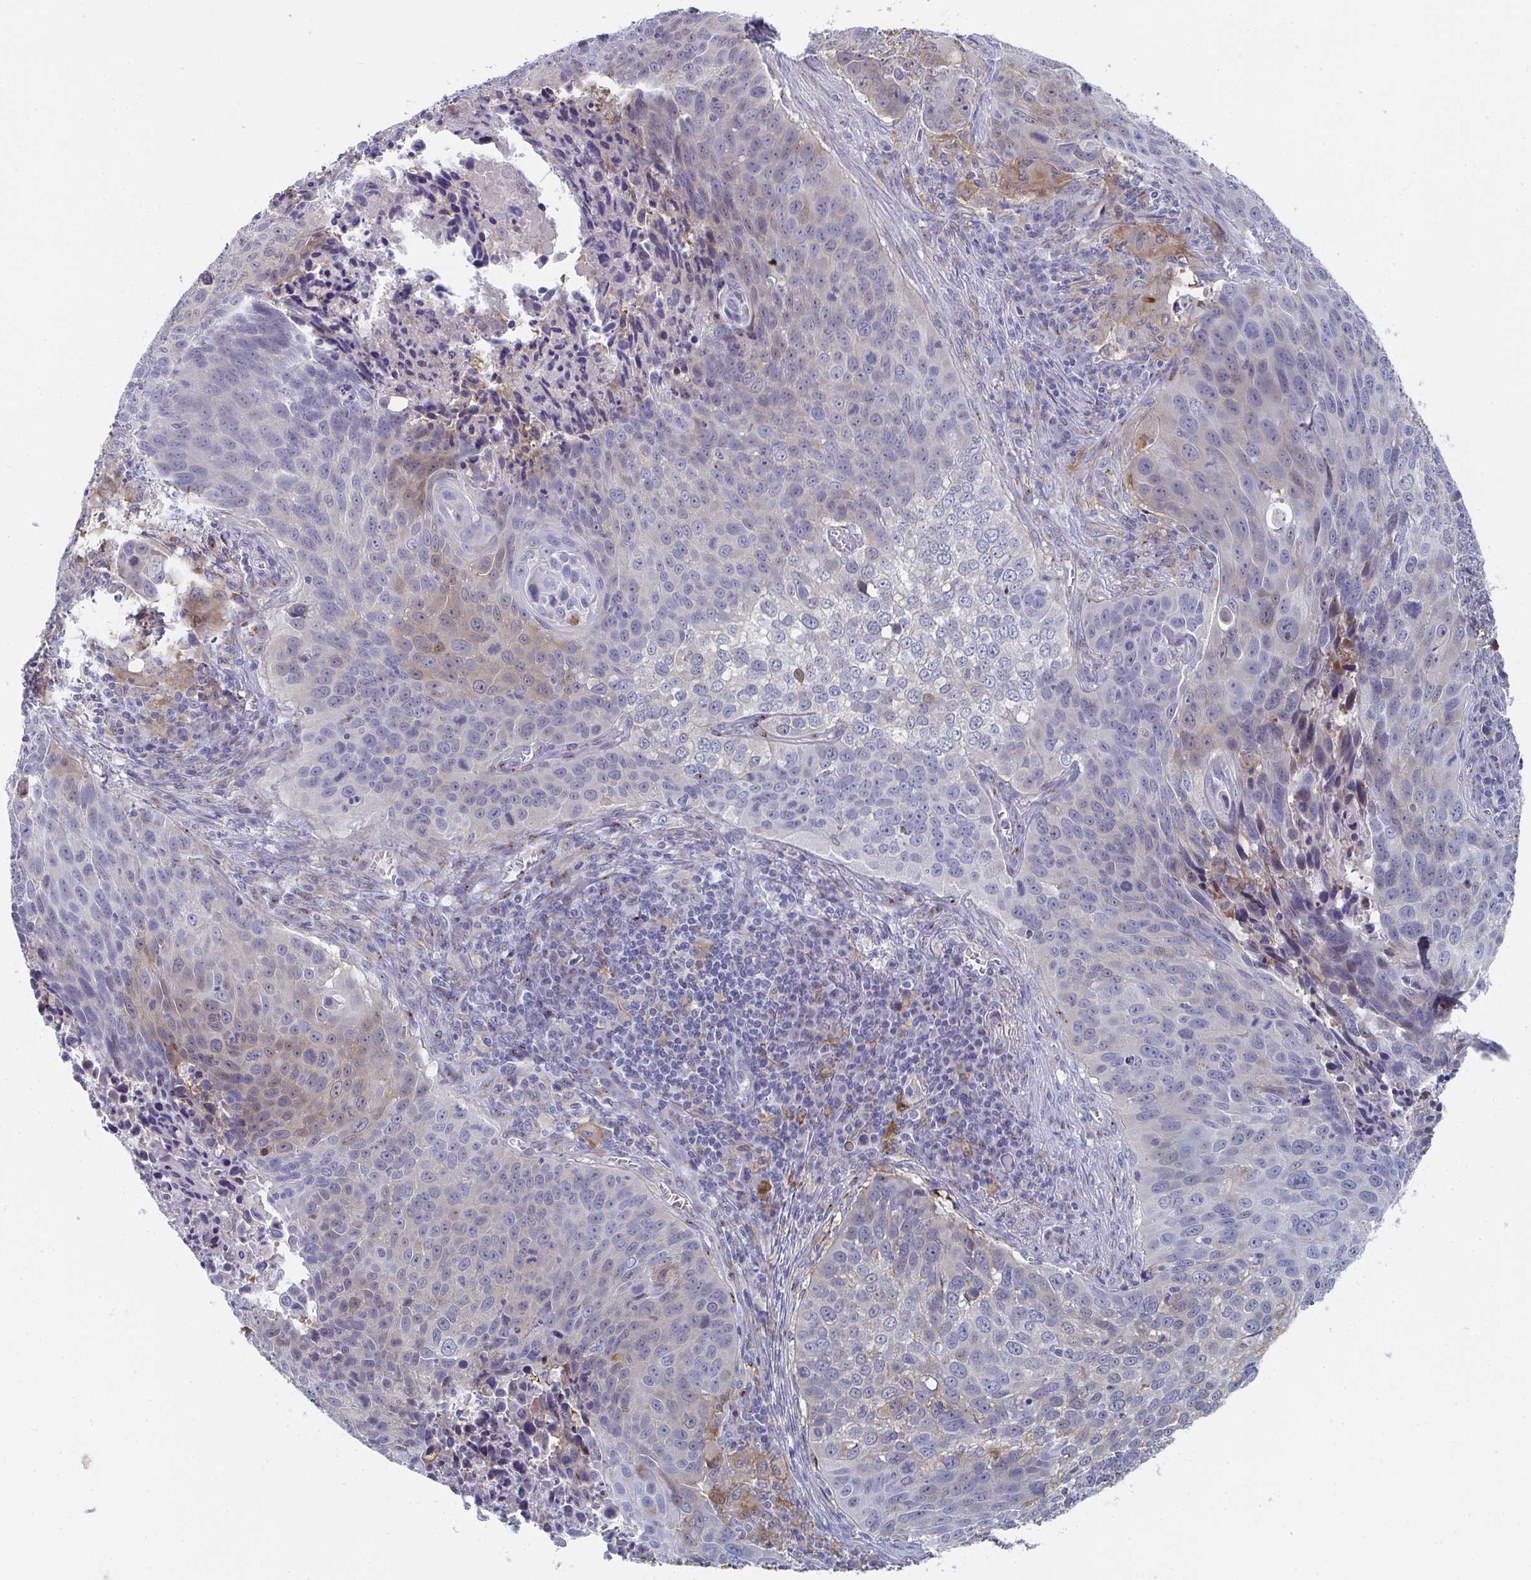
{"staining": {"intensity": "moderate", "quantity": "<25%", "location": "cytoplasmic/membranous"}, "tissue": "lung cancer", "cell_type": "Tumor cells", "image_type": "cancer", "snomed": [{"axis": "morphology", "description": "Squamous cell carcinoma, NOS"}, {"axis": "topography", "description": "Lung"}], "caption": "Immunohistochemistry (IHC) (DAB) staining of human lung squamous cell carcinoma displays moderate cytoplasmic/membranous protein expression in about <25% of tumor cells. (Brightfield microscopy of DAB IHC at high magnification).", "gene": "PSMG1", "patient": {"sex": "male", "age": 78}}